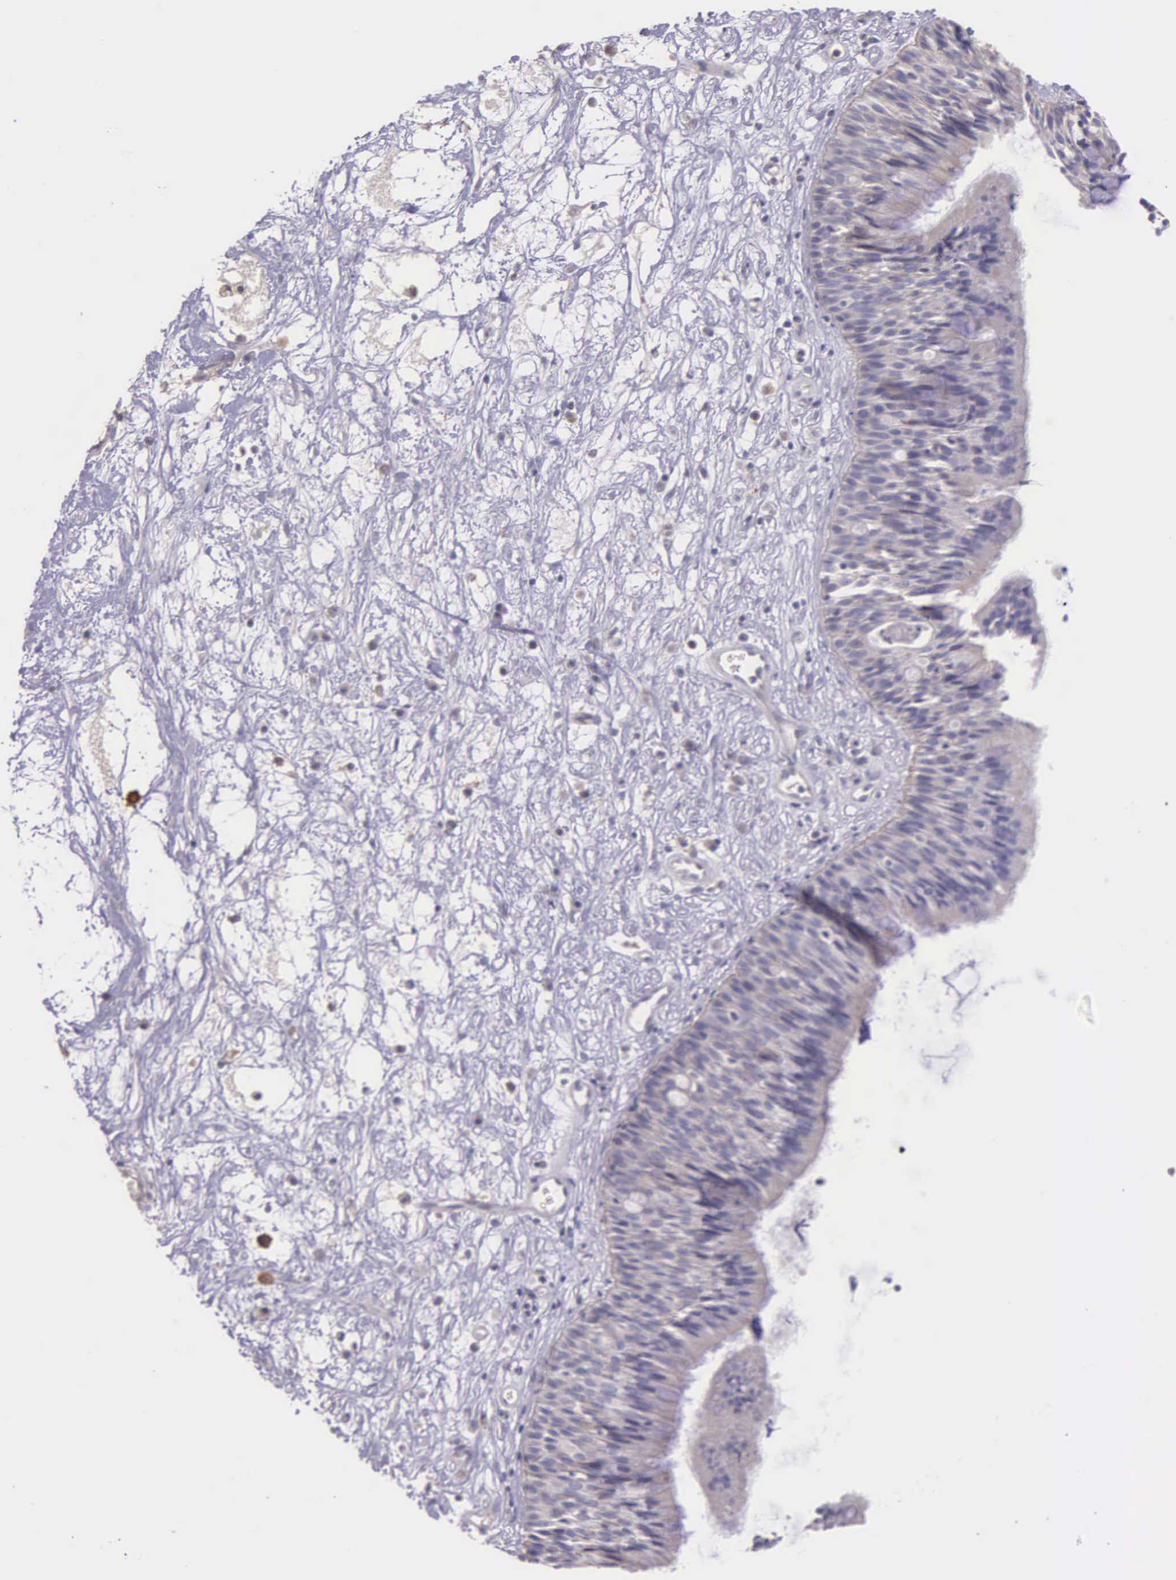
{"staining": {"intensity": "negative", "quantity": "none", "location": "none"}, "tissue": "nasopharynx", "cell_type": "Respiratory epithelial cells", "image_type": "normal", "snomed": [{"axis": "morphology", "description": "Normal tissue, NOS"}, {"axis": "topography", "description": "Nasopharynx"}], "caption": "This is an IHC image of unremarkable nasopharynx. There is no staining in respiratory epithelial cells.", "gene": "THSD7A", "patient": {"sex": "male", "age": 13}}